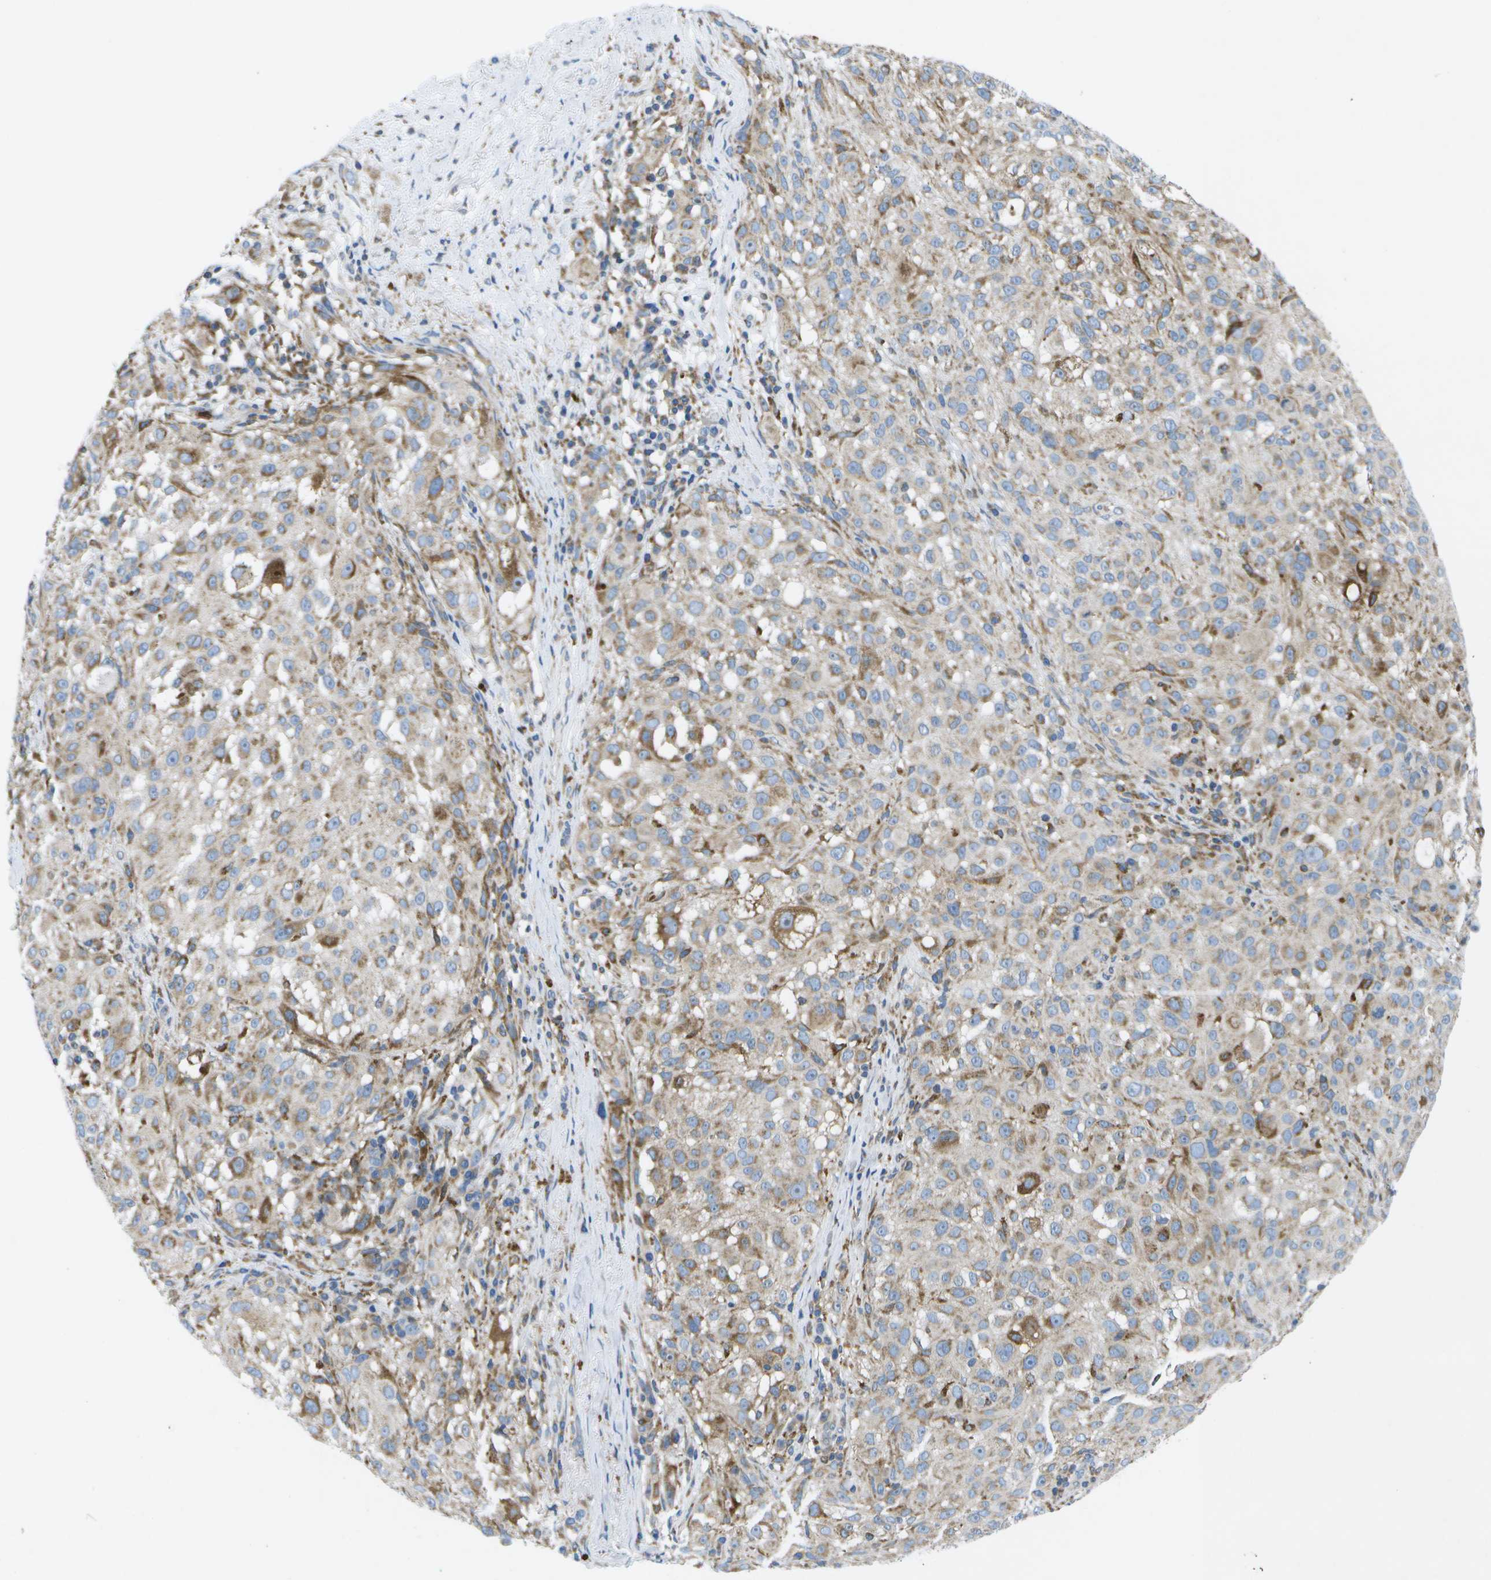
{"staining": {"intensity": "weak", "quantity": "25%-75%", "location": "cytoplasmic/membranous"}, "tissue": "melanoma", "cell_type": "Tumor cells", "image_type": "cancer", "snomed": [{"axis": "morphology", "description": "Necrosis, NOS"}, {"axis": "morphology", "description": "Malignant melanoma, NOS"}, {"axis": "topography", "description": "Skin"}], "caption": "Protein expression analysis of human melanoma reveals weak cytoplasmic/membranous staining in approximately 25%-75% of tumor cells. Using DAB (3,3'-diaminobenzidine) (brown) and hematoxylin (blue) stains, captured at high magnification using brightfield microscopy.", "gene": "GDF5", "patient": {"sex": "female", "age": 87}}